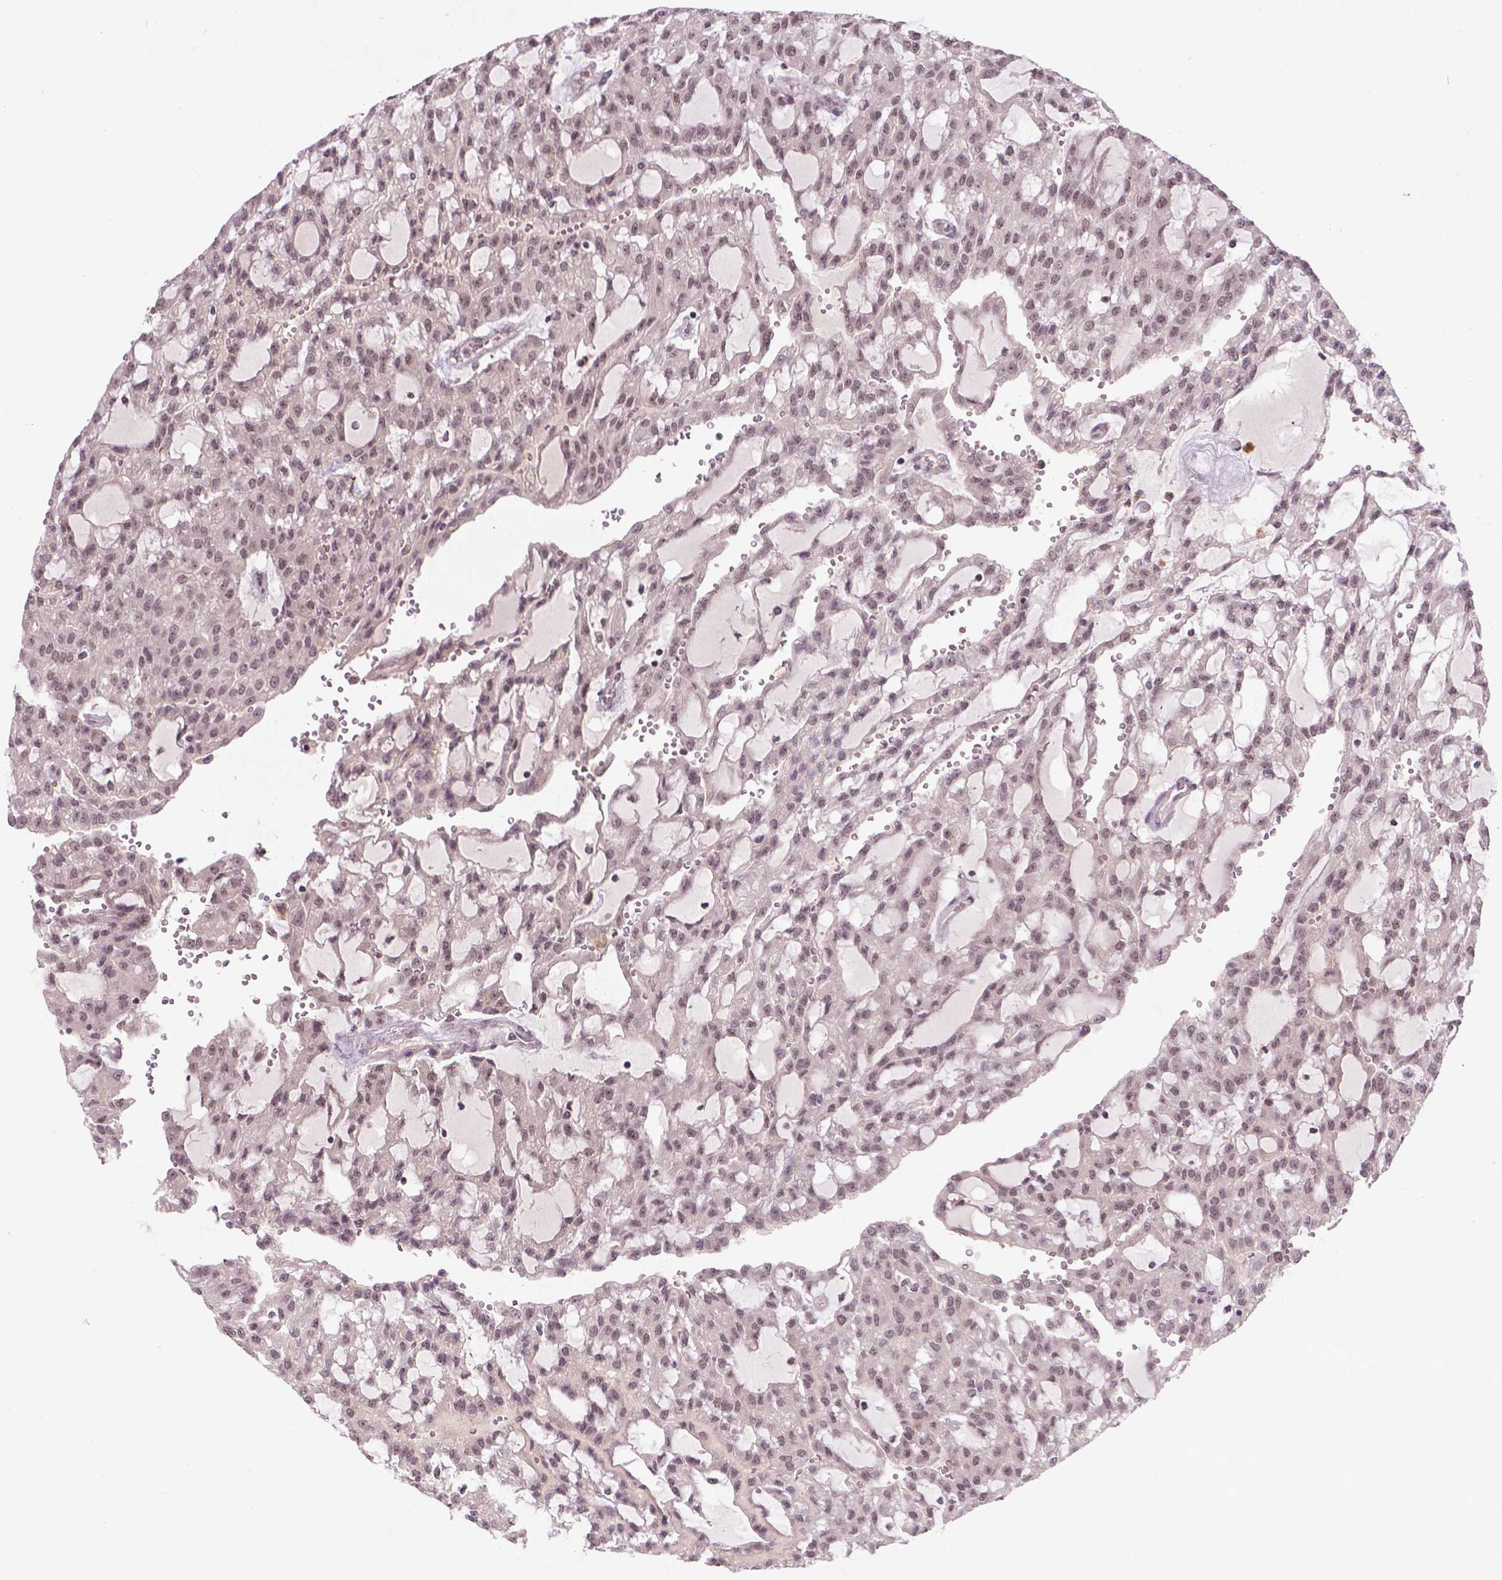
{"staining": {"intensity": "weak", "quantity": ">75%", "location": "nuclear"}, "tissue": "renal cancer", "cell_type": "Tumor cells", "image_type": "cancer", "snomed": [{"axis": "morphology", "description": "Adenocarcinoma, NOS"}, {"axis": "topography", "description": "Kidney"}], "caption": "Immunohistochemistry (IHC) of human adenocarcinoma (renal) reveals low levels of weak nuclear positivity in approximately >75% of tumor cells.", "gene": "ANKRD54", "patient": {"sex": "male", "age": 63}}